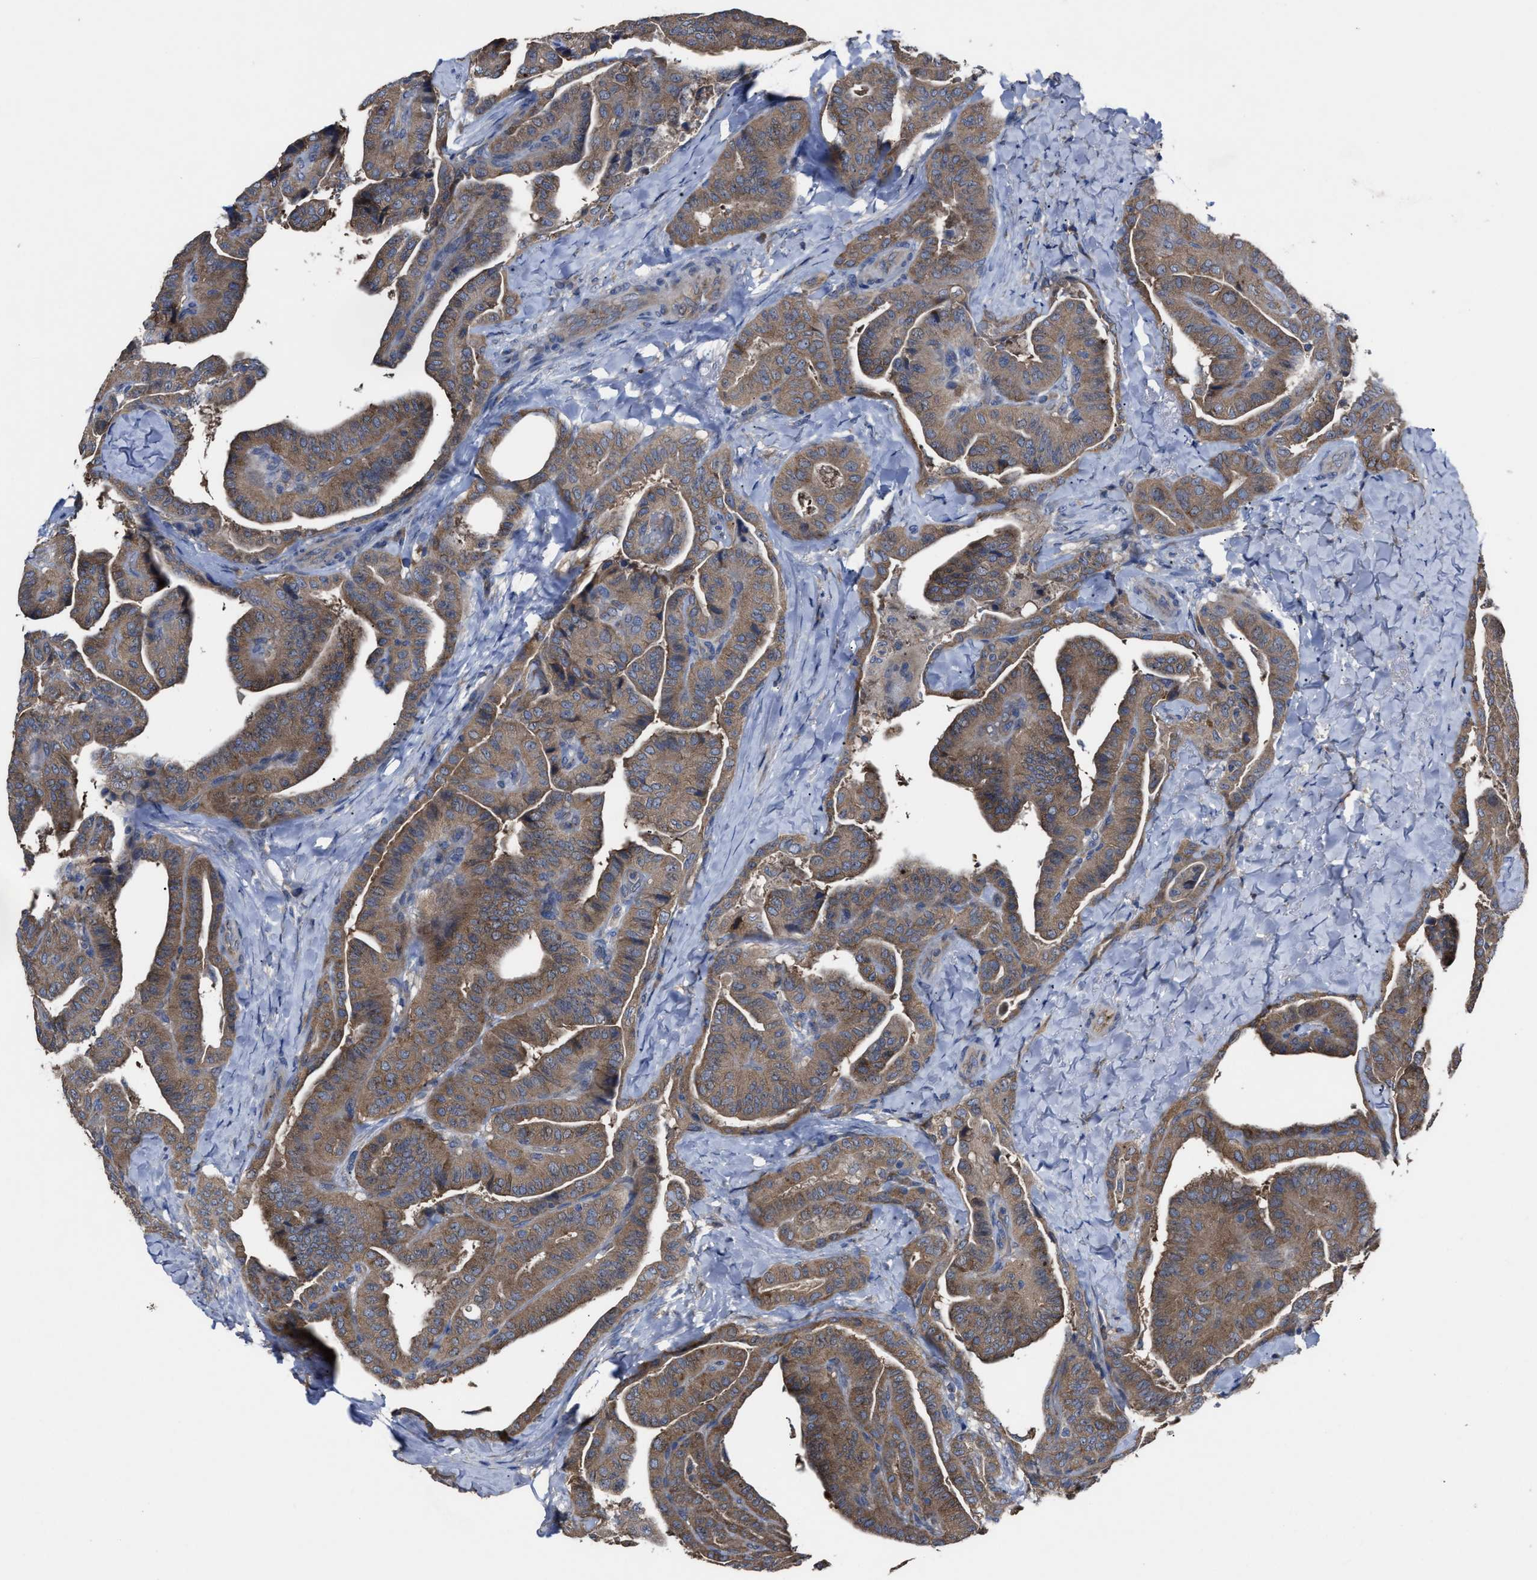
{"staining": {"intensity": "moderate", "quantity": ">75%", "location": "cytoplasmic/membranous"}, "tissue": "thyroid cancer", "cell_type": "Tumor cells", "image_type": "cancer", "snomed": [{"axis": "morphology", "description": "Papillary adenocarcinoma, NOS"}, {"axis": "topography", "description": "Thyroid gland"}], "caption": "The micrograph shows staining of thyroid cancer, revealing moderate cytoplasmic/membranous protein staining (brown color) within tumor cells. The staining is performed using DAB (3,3'-diaminobenzidine) brown chromogen to label protein expression. The nuclei are counter-stained blue using hematoxylin.", "gene": "UPF1", "patient": {"sex": "male", "age": 77}}